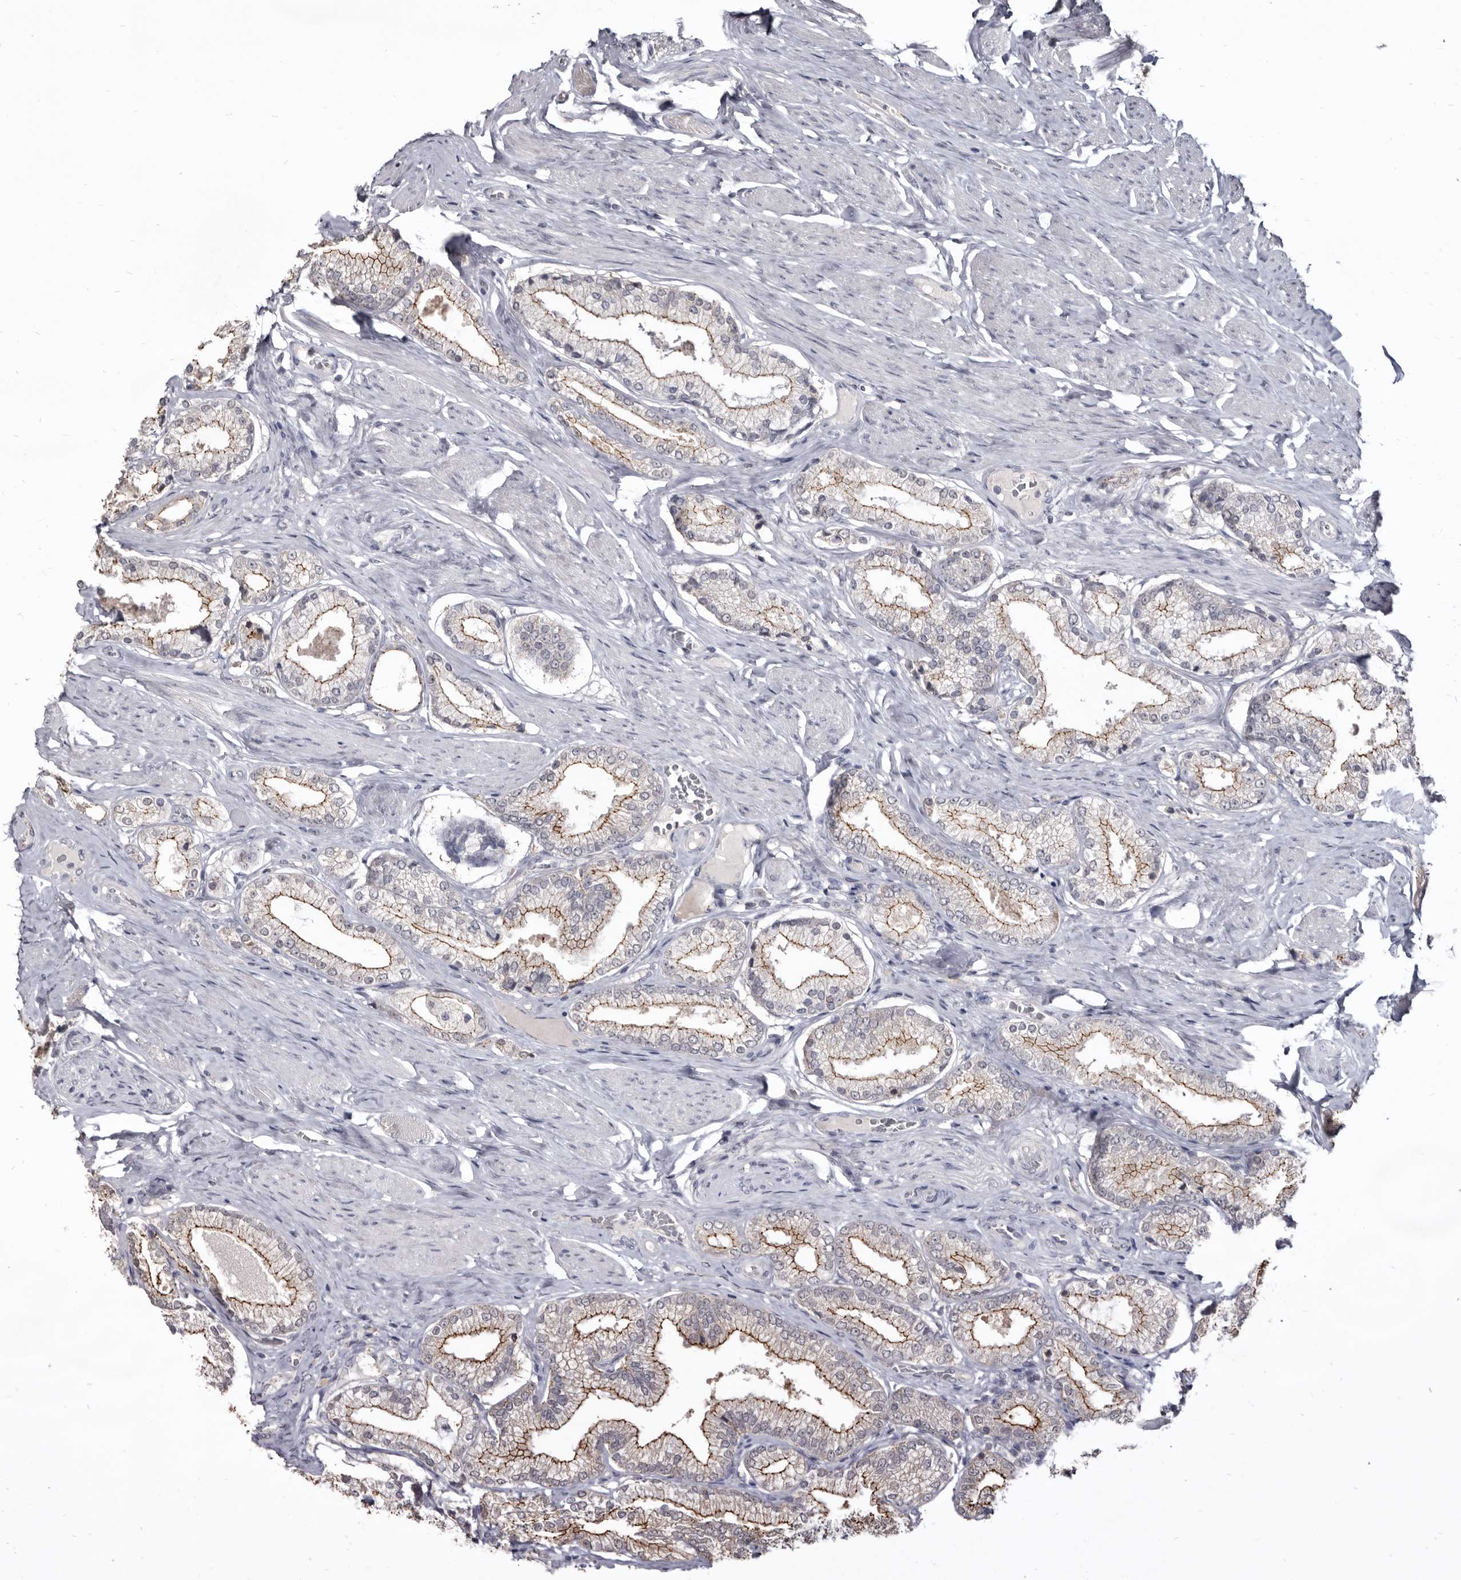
{"staining": {"intensity": "moderate", "quantity": ">75%", "location": "cytoplasmic/membranous"}, "tissue": "prostate cancer", "cell_type": "Tumor cells", "image_type": "cancer", "snomed": [{"axis": "morphology", "description": "Adenocarcinoma, Low grade"}, {"axis": "topography", "description": "Prostate"}], "caption": "Prostate low-grade adenocarcinoma stained for a protein (brown) shows moderate cytoplasmic/membranous positive positivity in approximately >75% of tumor cells.", "gene": "CGN", "patient": {"sex": "male", "age": 71}}